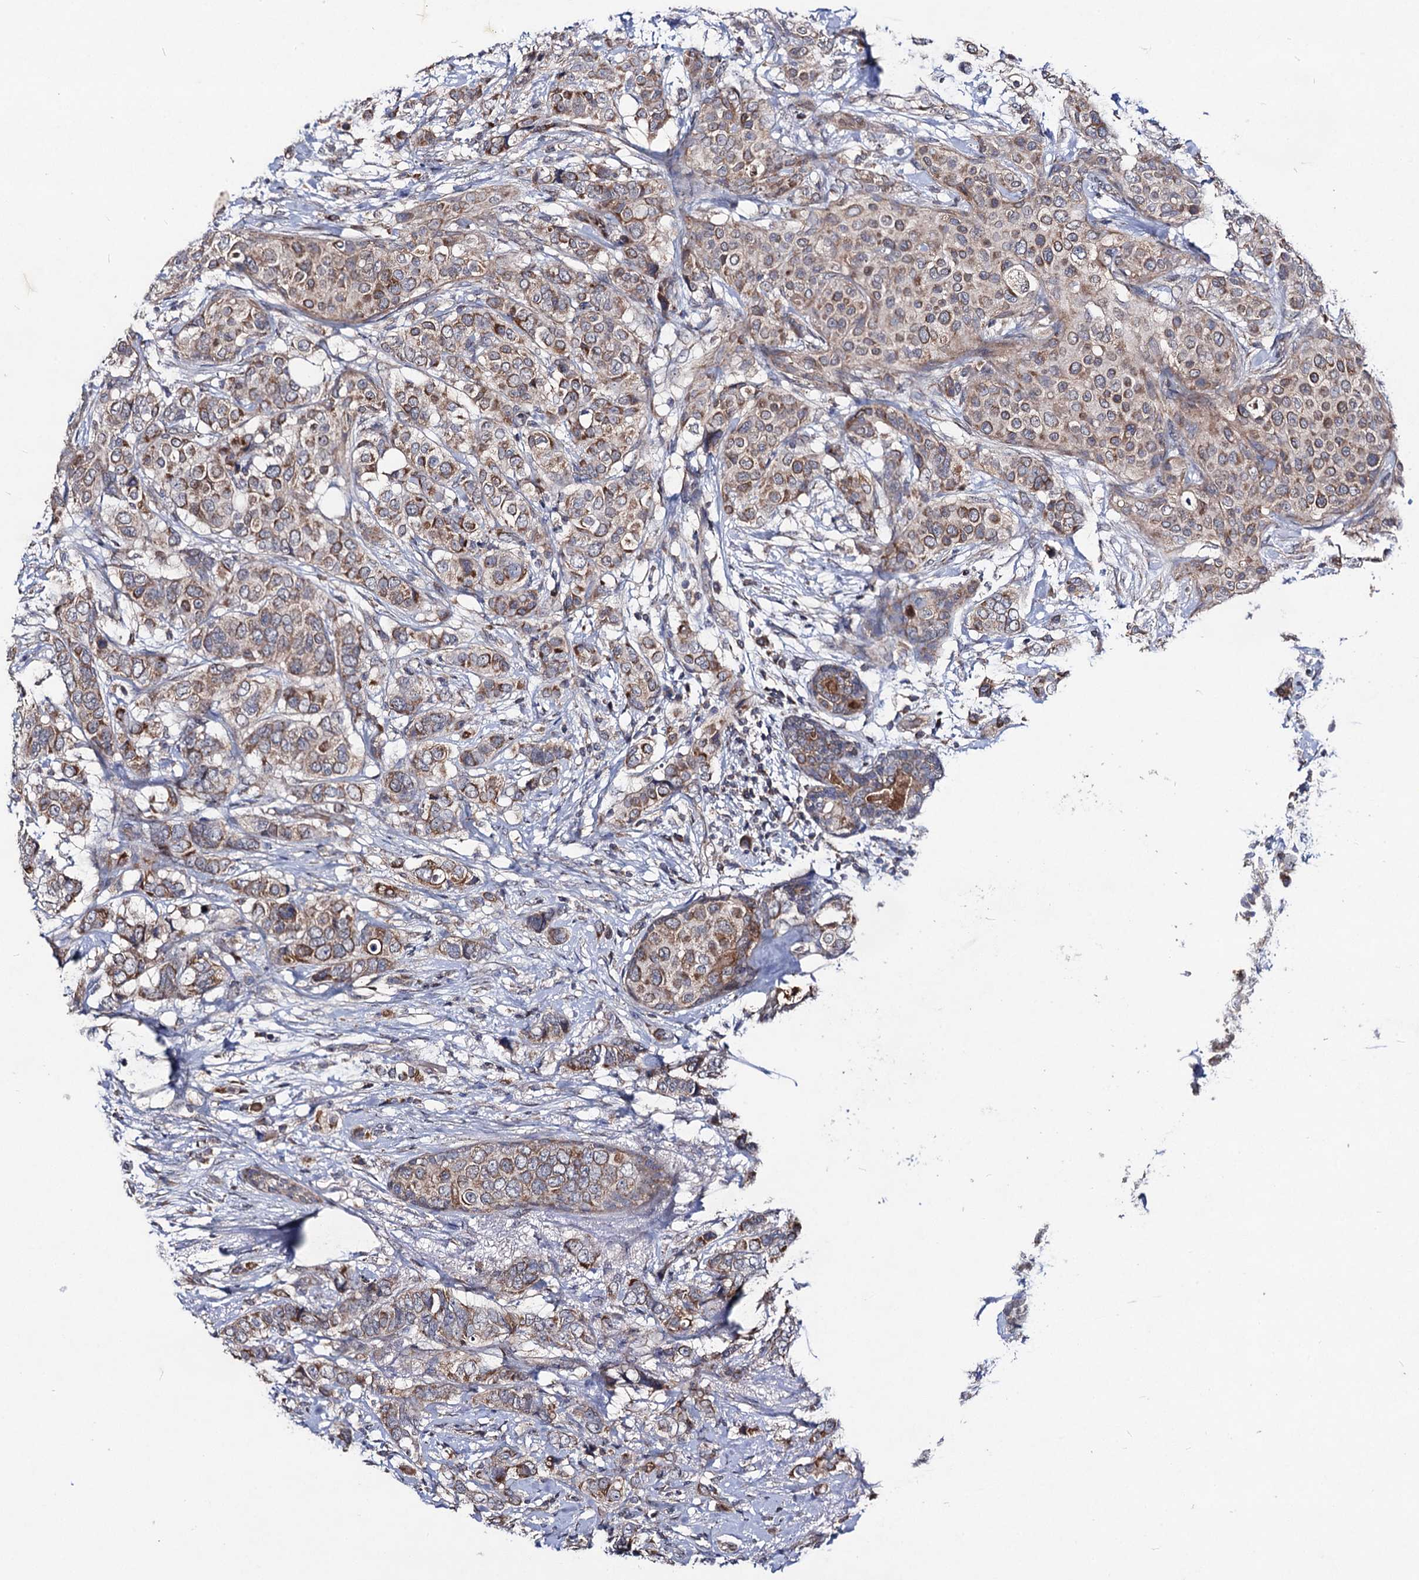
{"staining": {"intensity": "moderate", "quantity": ">75%", "location": "cytoplasmic/membranous"}, "tissue": "breast cancer", "cell_type": "Tumor cells", "image_type": "cancer", "snomed": [{"axis": "morphology", "description": "Lobular carcinoma"}, {"axis": "topography", "description": "Breast"}], "caption": "This is an image of IHC staining of breast cancer, which shows moderate positivity in the cytoplasmic/membranous of tumor cells.", "gene": "VPS37D", "patient": {"sex": "female", "age": 51}}